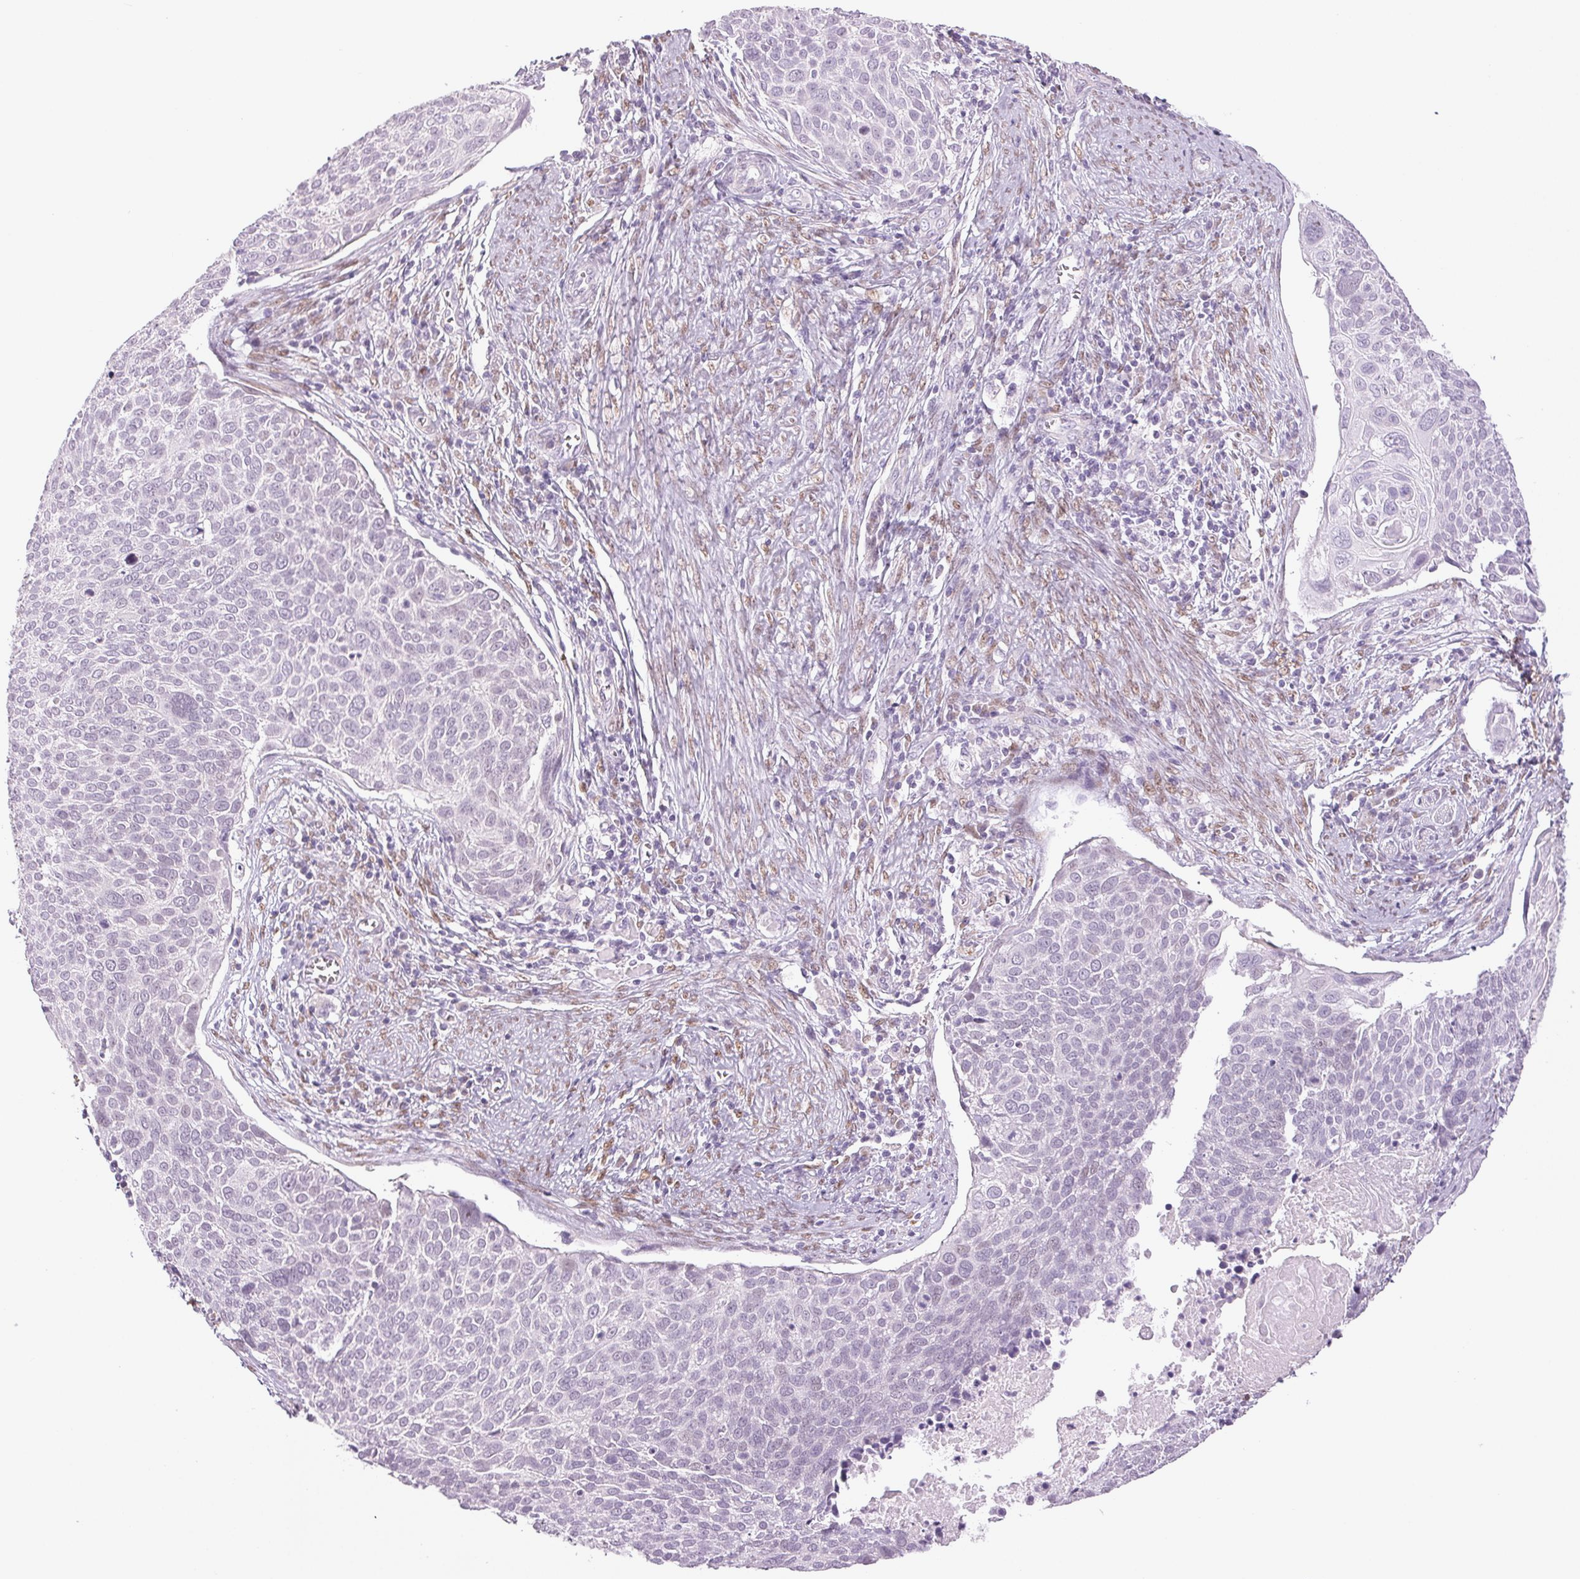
{"staining": {"intensity": "negative", "quantity": "none", "location": "none"}, "tissue": "cervical cancer", "cell_type": "Tumor cells", "image_type": "cancer", "snomed": [{"axis": "morphology", "description": "Squamous cell carcinoma, NOS"}, {"axis": "topography", "description": "Cervix"}], "caption": "Cervical squamous cell carcinoma was stained to show a protein in brown. There is no significant positivity in tumor cells. (Immunohistochemistry (ihc), brightfield microscopy, high magnification).", "gene": "DNAJC6", "patient": {"sex": "female", "age": 39}}